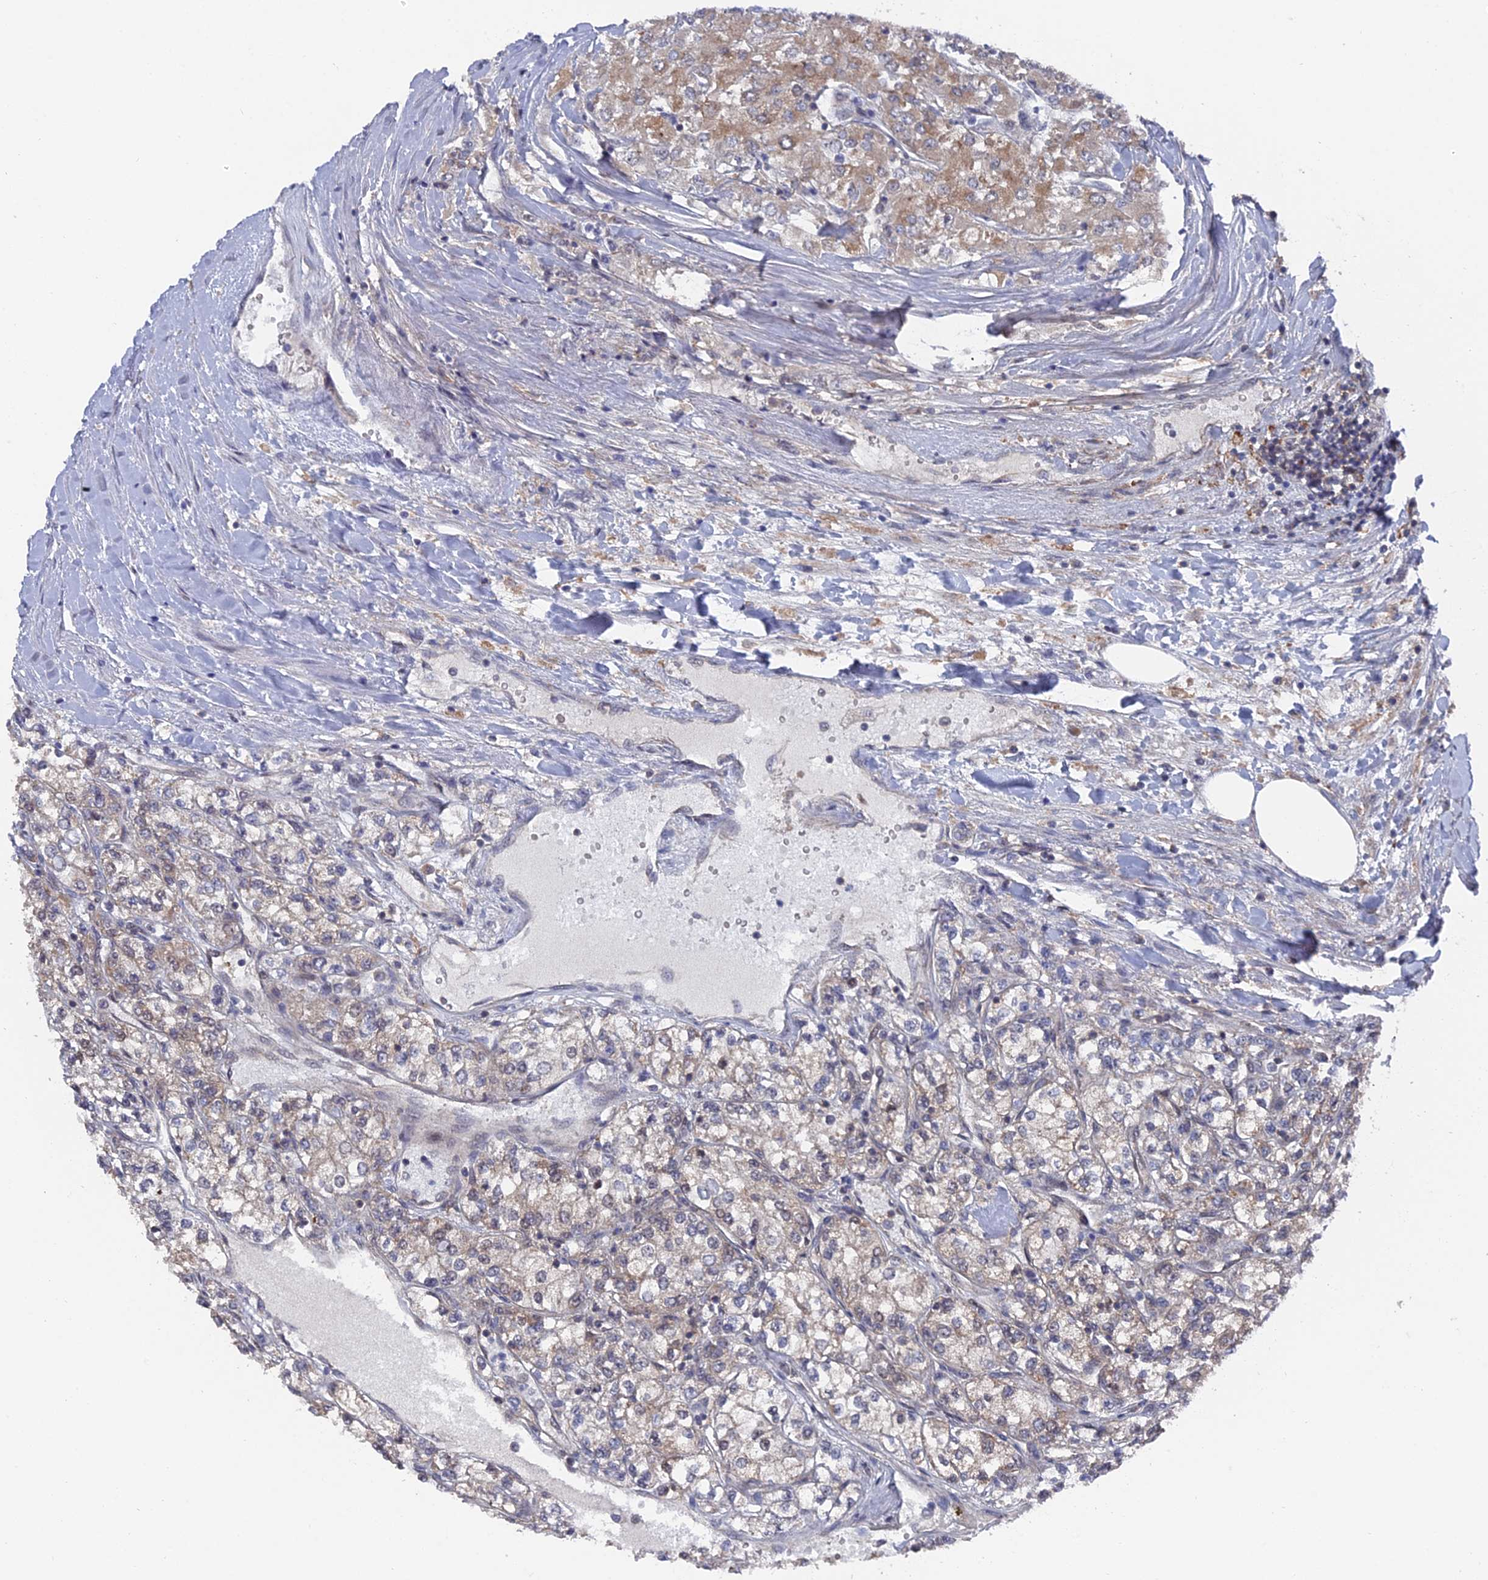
{"staining": {"intensity": "moderate", "quantity": "25%-75%", "location": "cytoplasmic/membranous"}, "tissue": "renal cancer", "cell_type": "Tumor cells", "image_type": "cancer", "snomed": [{"axis": "morphology", "description": "Adenocarcinoma, NOS"}, {"axis": "topography", "description": "Kidney"}], "caption": "The immunohistochemical stain shows moderate cytoplasmic/membranous expression in tumor cells of renal adenocarcinoma tissue.", "gene": "UNC5D", "patient": {"sex": "male", "age": 80}}